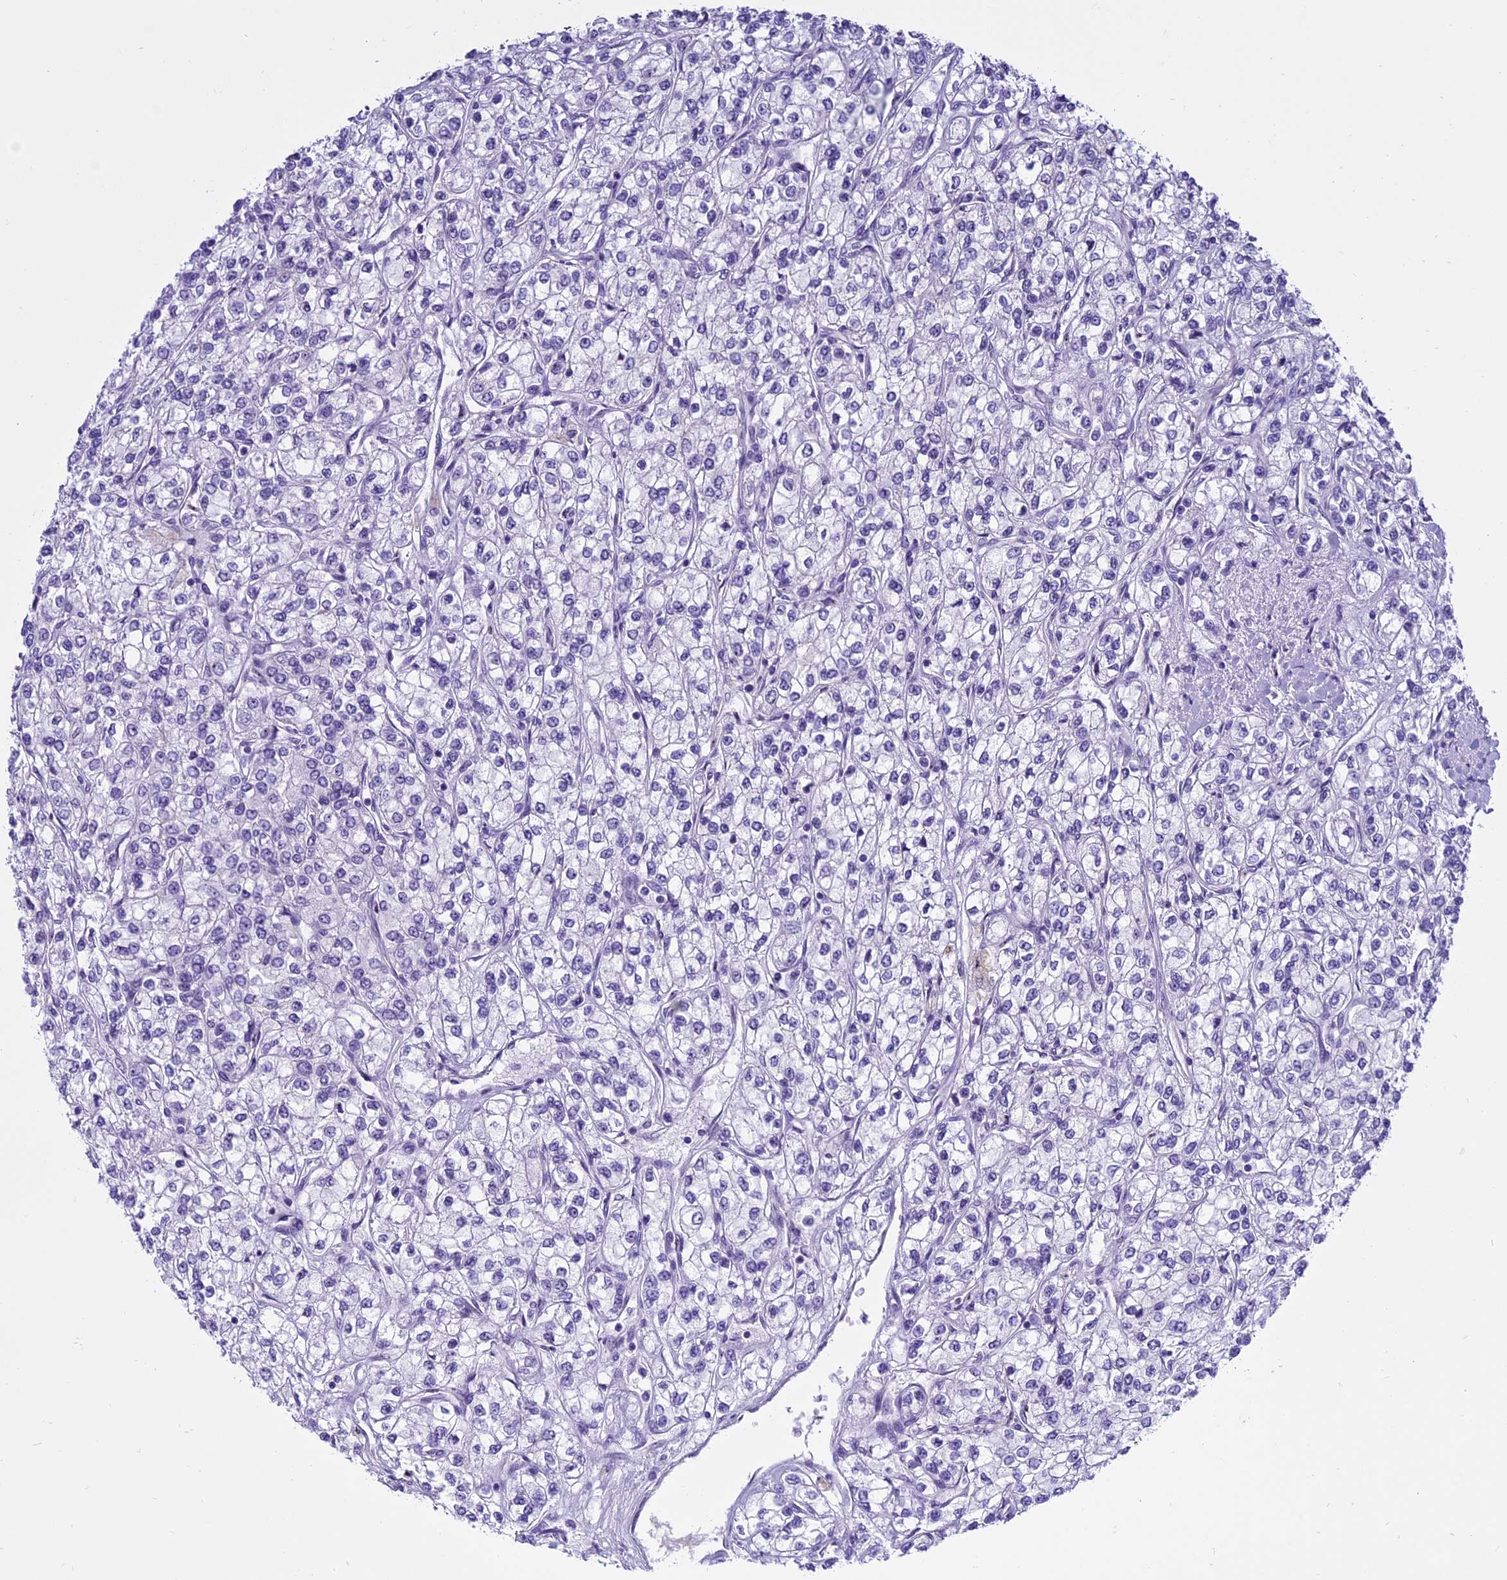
{"staining": {"intensity": "negative", "quantity": "none", "location": "none"}, "tissue": "renal cancer", "cell_type": "Tumor cells", "image_type": "cancer", "snomed": [{"axis": "morphology", "description": "Adenocarcinoma, NOS"}, {"axis": "topography", "description": "Kidney"}], "caption": "Immunohistochemical staining of human renal cancer shows no significant expression in tumor cells.", "gene": "TBL3", "patient": {"sex": "male", "age": 80}}